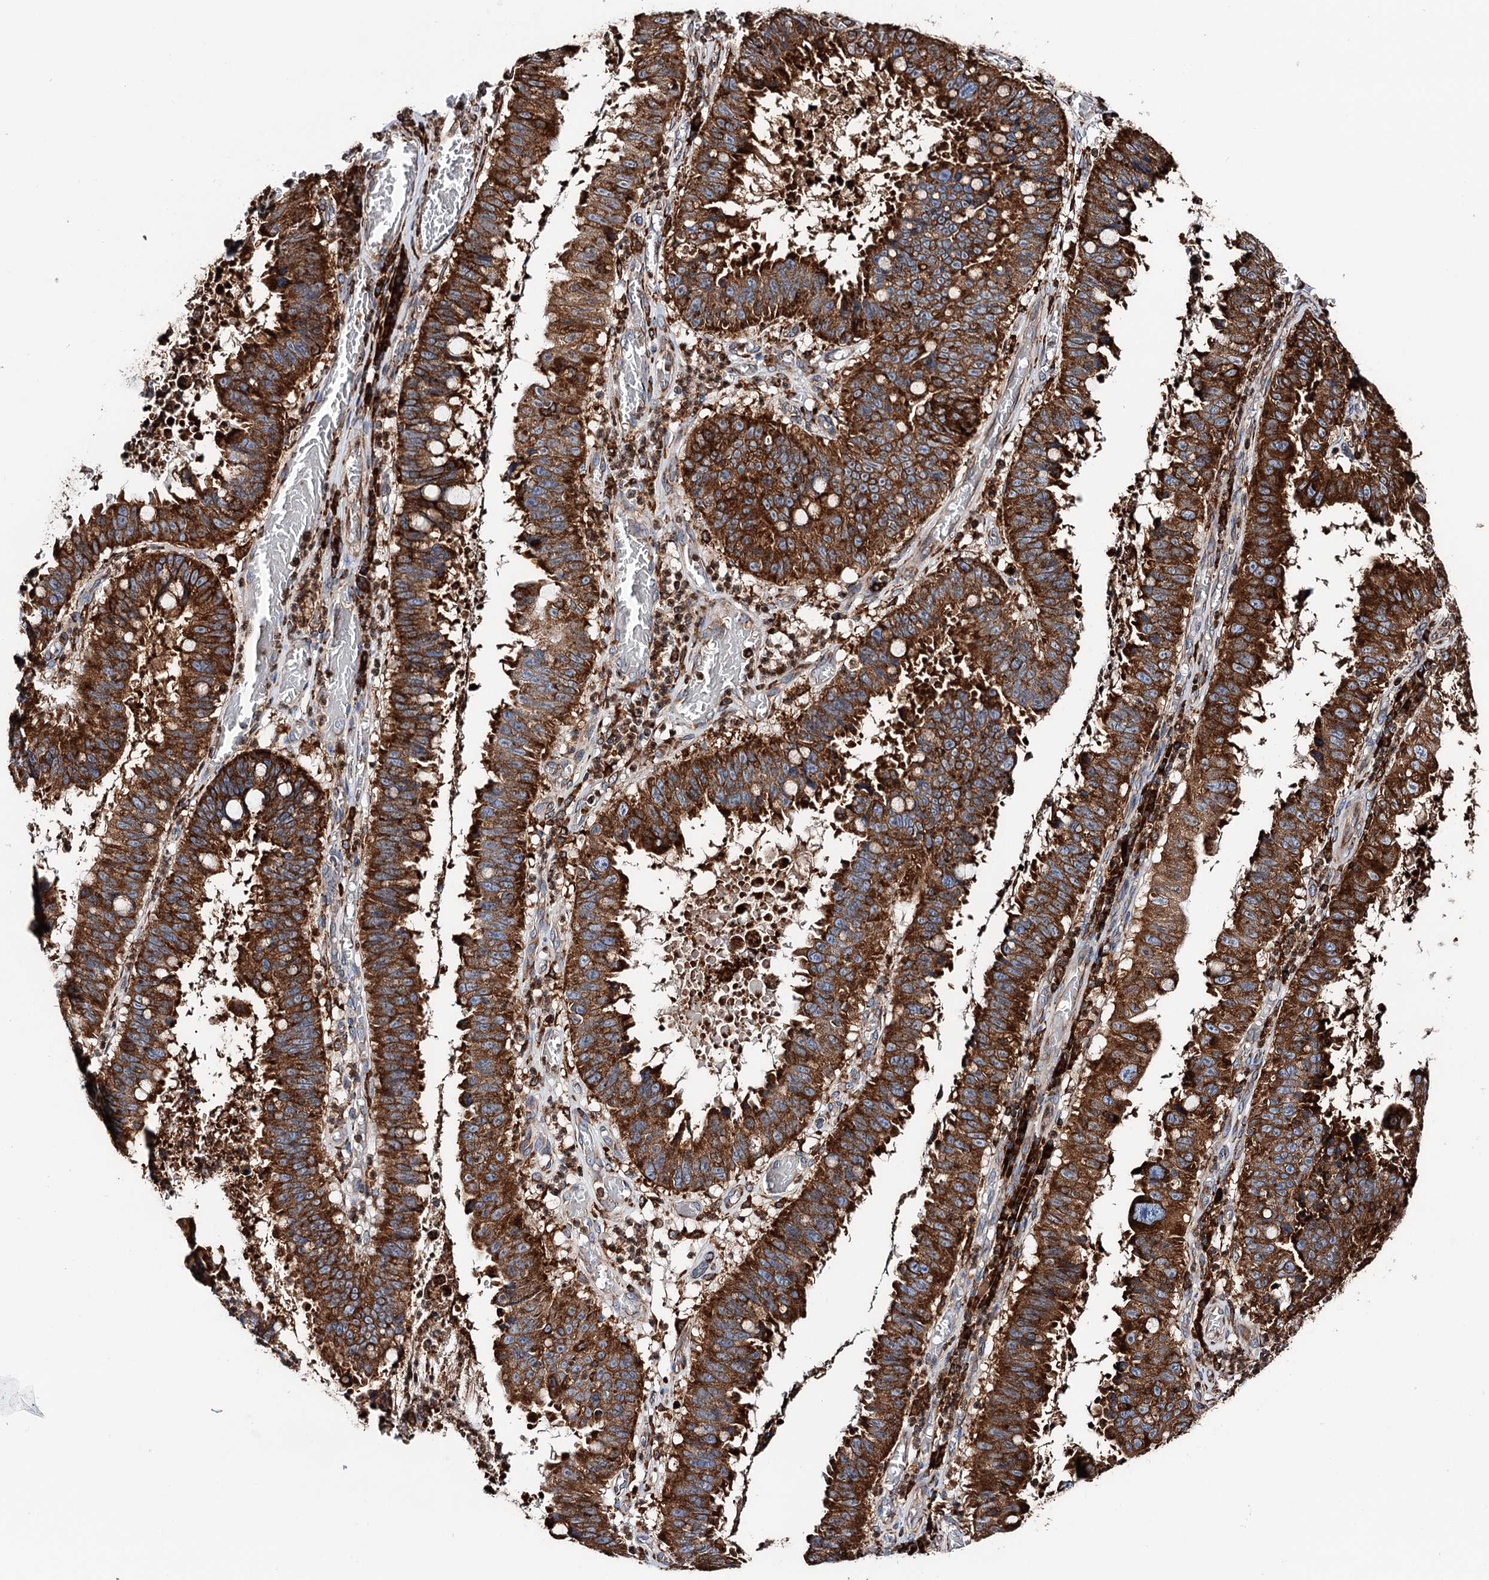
{"staining": {"intensity": "strong", "quantity": ">75%", "location": "cytoplasmic/membranous"}, "tissue": "stomach cancer", "cell_type": "Tumor cells", "image_type": "cancer", "snomed": [{"axis": "morphology", "description": "Adenocarcinoma, NOS"}, {"axis": "topography", "description": "Stomach"}], "caption": "Human stomach adenocarcinoma stained for a protein (brown) demonstrates strong cytoplasmic/membranous positive staining in about >75% of tumor cells.", "gene": "ERP29", "patient": {"sex": "male", "age": 59}}